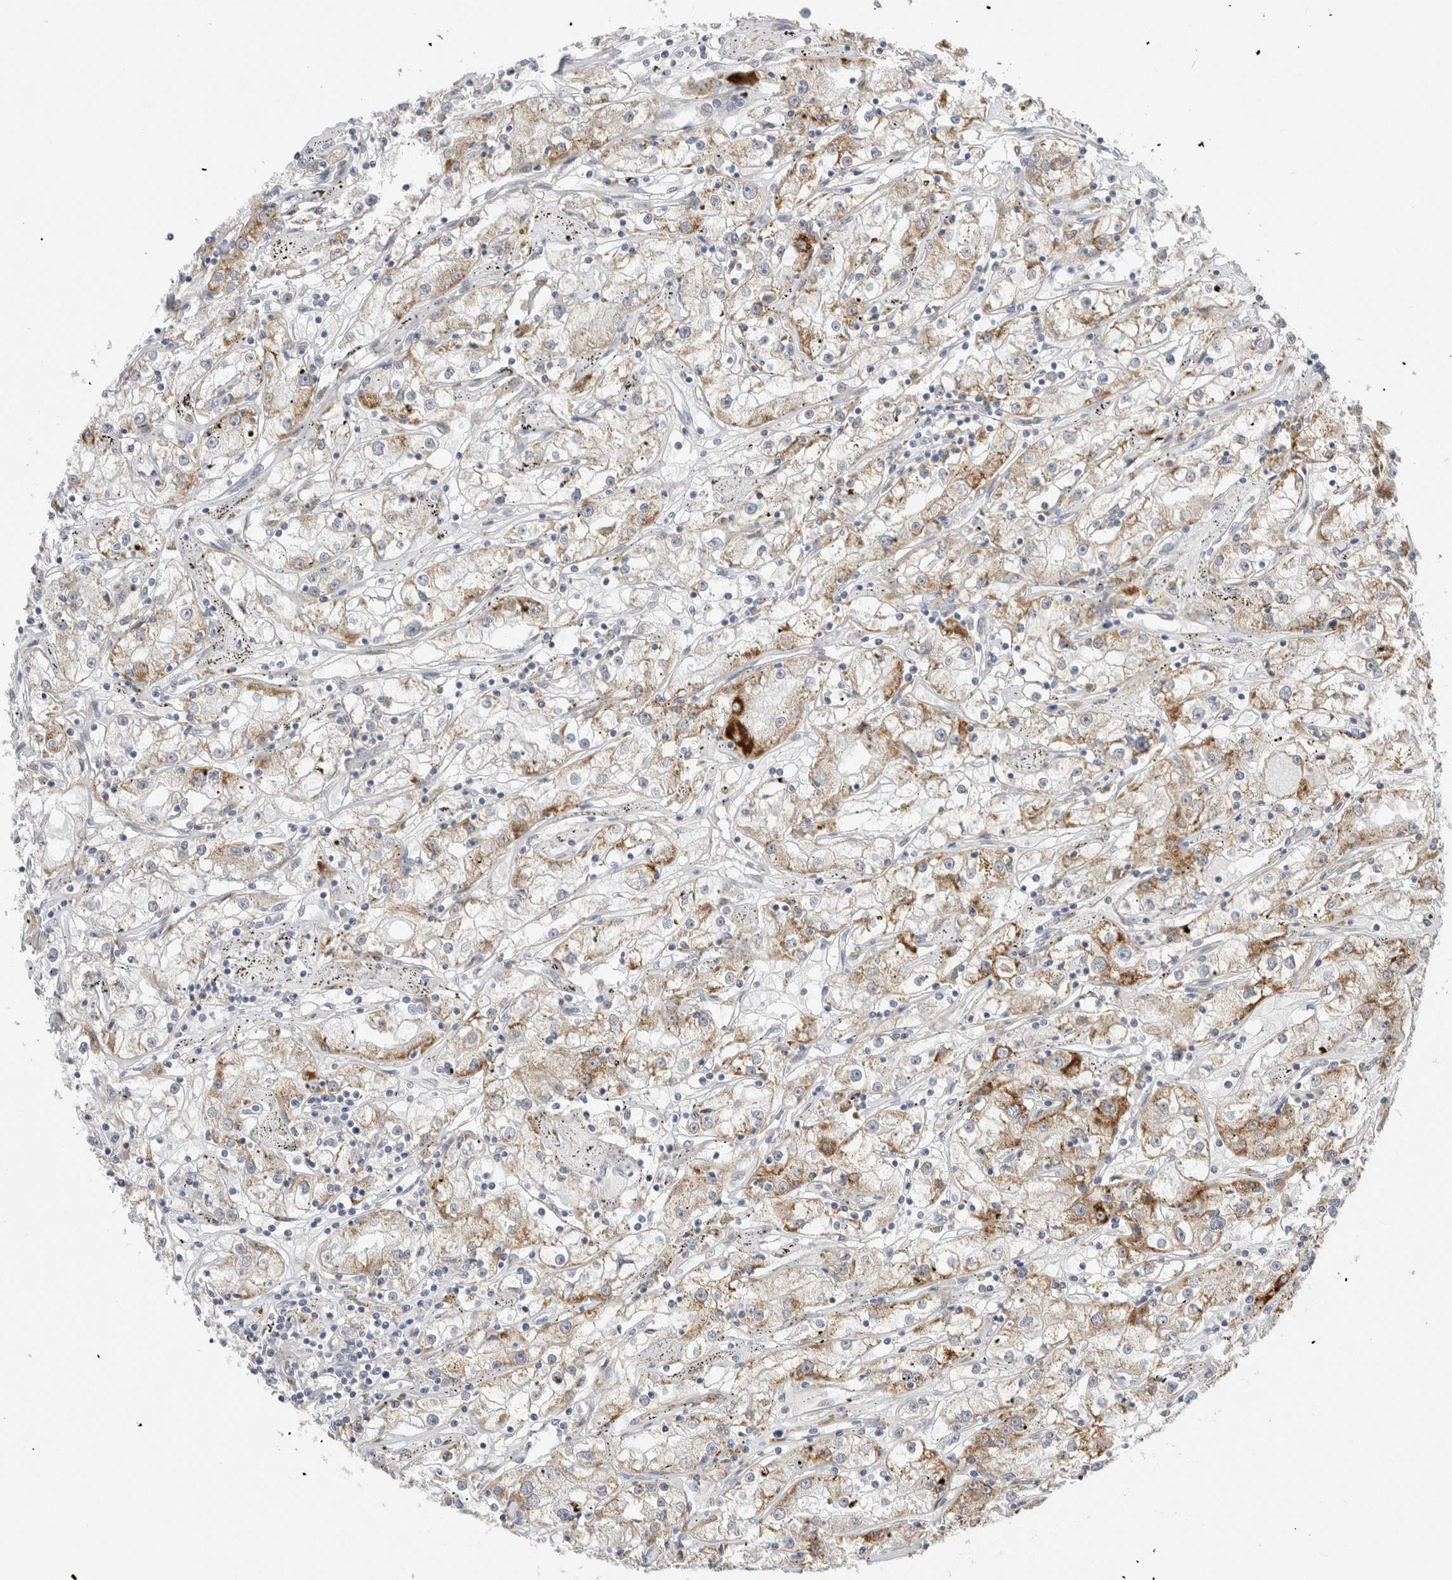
{"staining": {"intensity": "moderate", "quantity": "25%-75%", "location": "cytoplasmic/membranous"}, "tissue": "renal cancer", "cell_type": "Tumor cells", "image_type": "cancer", "snomed": [{"axis": "morphology", "description": "Adenocarcinoma, NOS"}, {"axis": "topography", "description": "Kidney"}], "caption": "Immunohistochemical staining of human adenocarcinoma (renal) displays medium levels of moderate cytoplasmic/membranous positivity in about 25%-75% of tumor cells.", "gene": "FAHD1", "patient": {"sex": "male", "age": 56}}